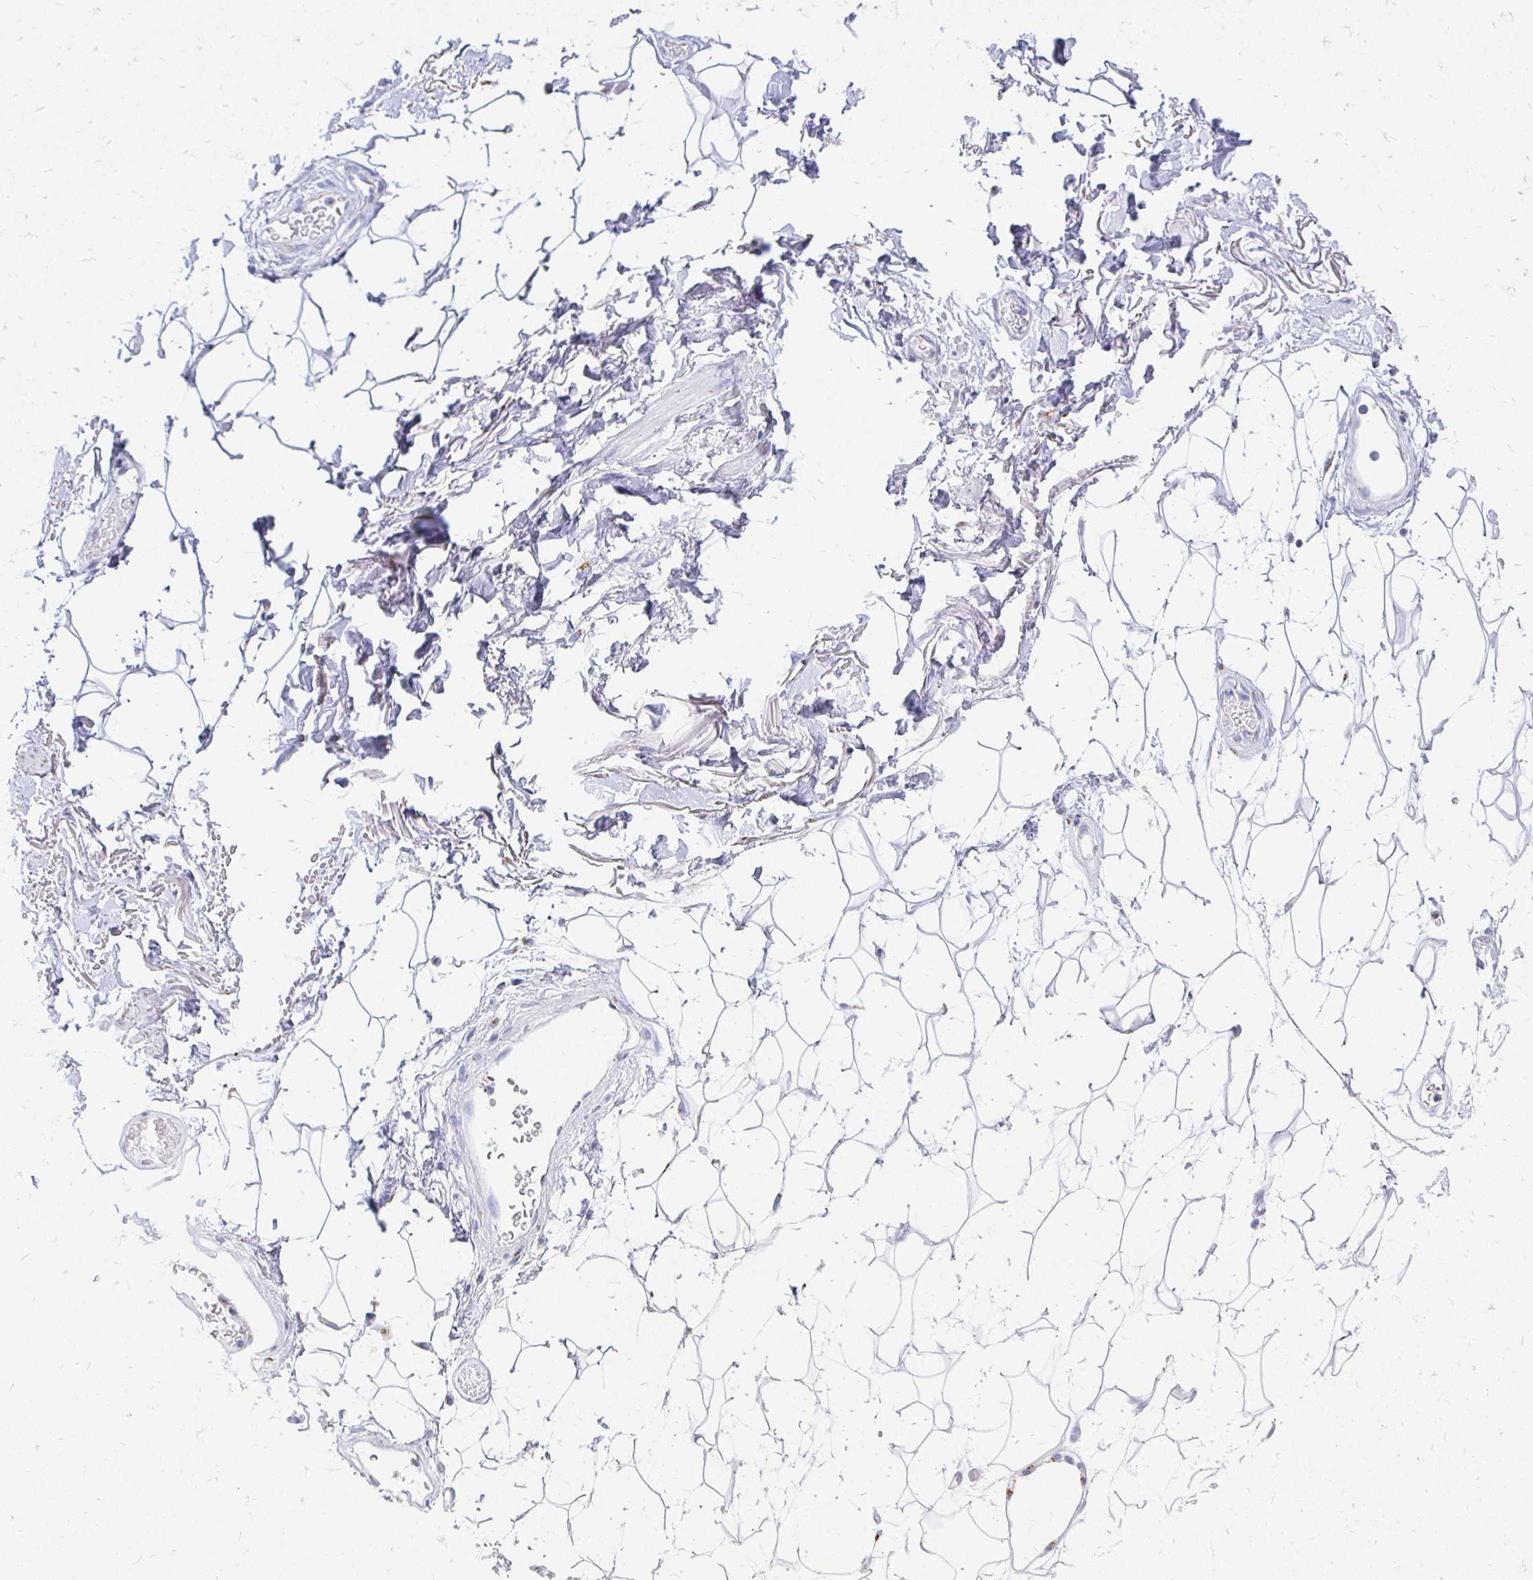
{"staining": {"intensity": "negative", "quantity": "none", "location": "none"}, "tissue": "adipose tissue", "cell_type": "Adipocytes", "image_type": "normal", "snomed": [{"axis": "morphology", "description": "Normal tissue, NOS"}, {"axis": "topography", "description": "Anal"}, {"axis": "topography", "description": "Peripheral nerve tissue"}], "caption": "Adipocytes show no significant staining in normal adipose tissue. (Brightfield microscopy of DAB (3,3'-diaminobenzidine) immunohistochemistry (IHC) at high magnification).", "gene": "PAGE4", "patient": {"sex": "male", "age": 78}}